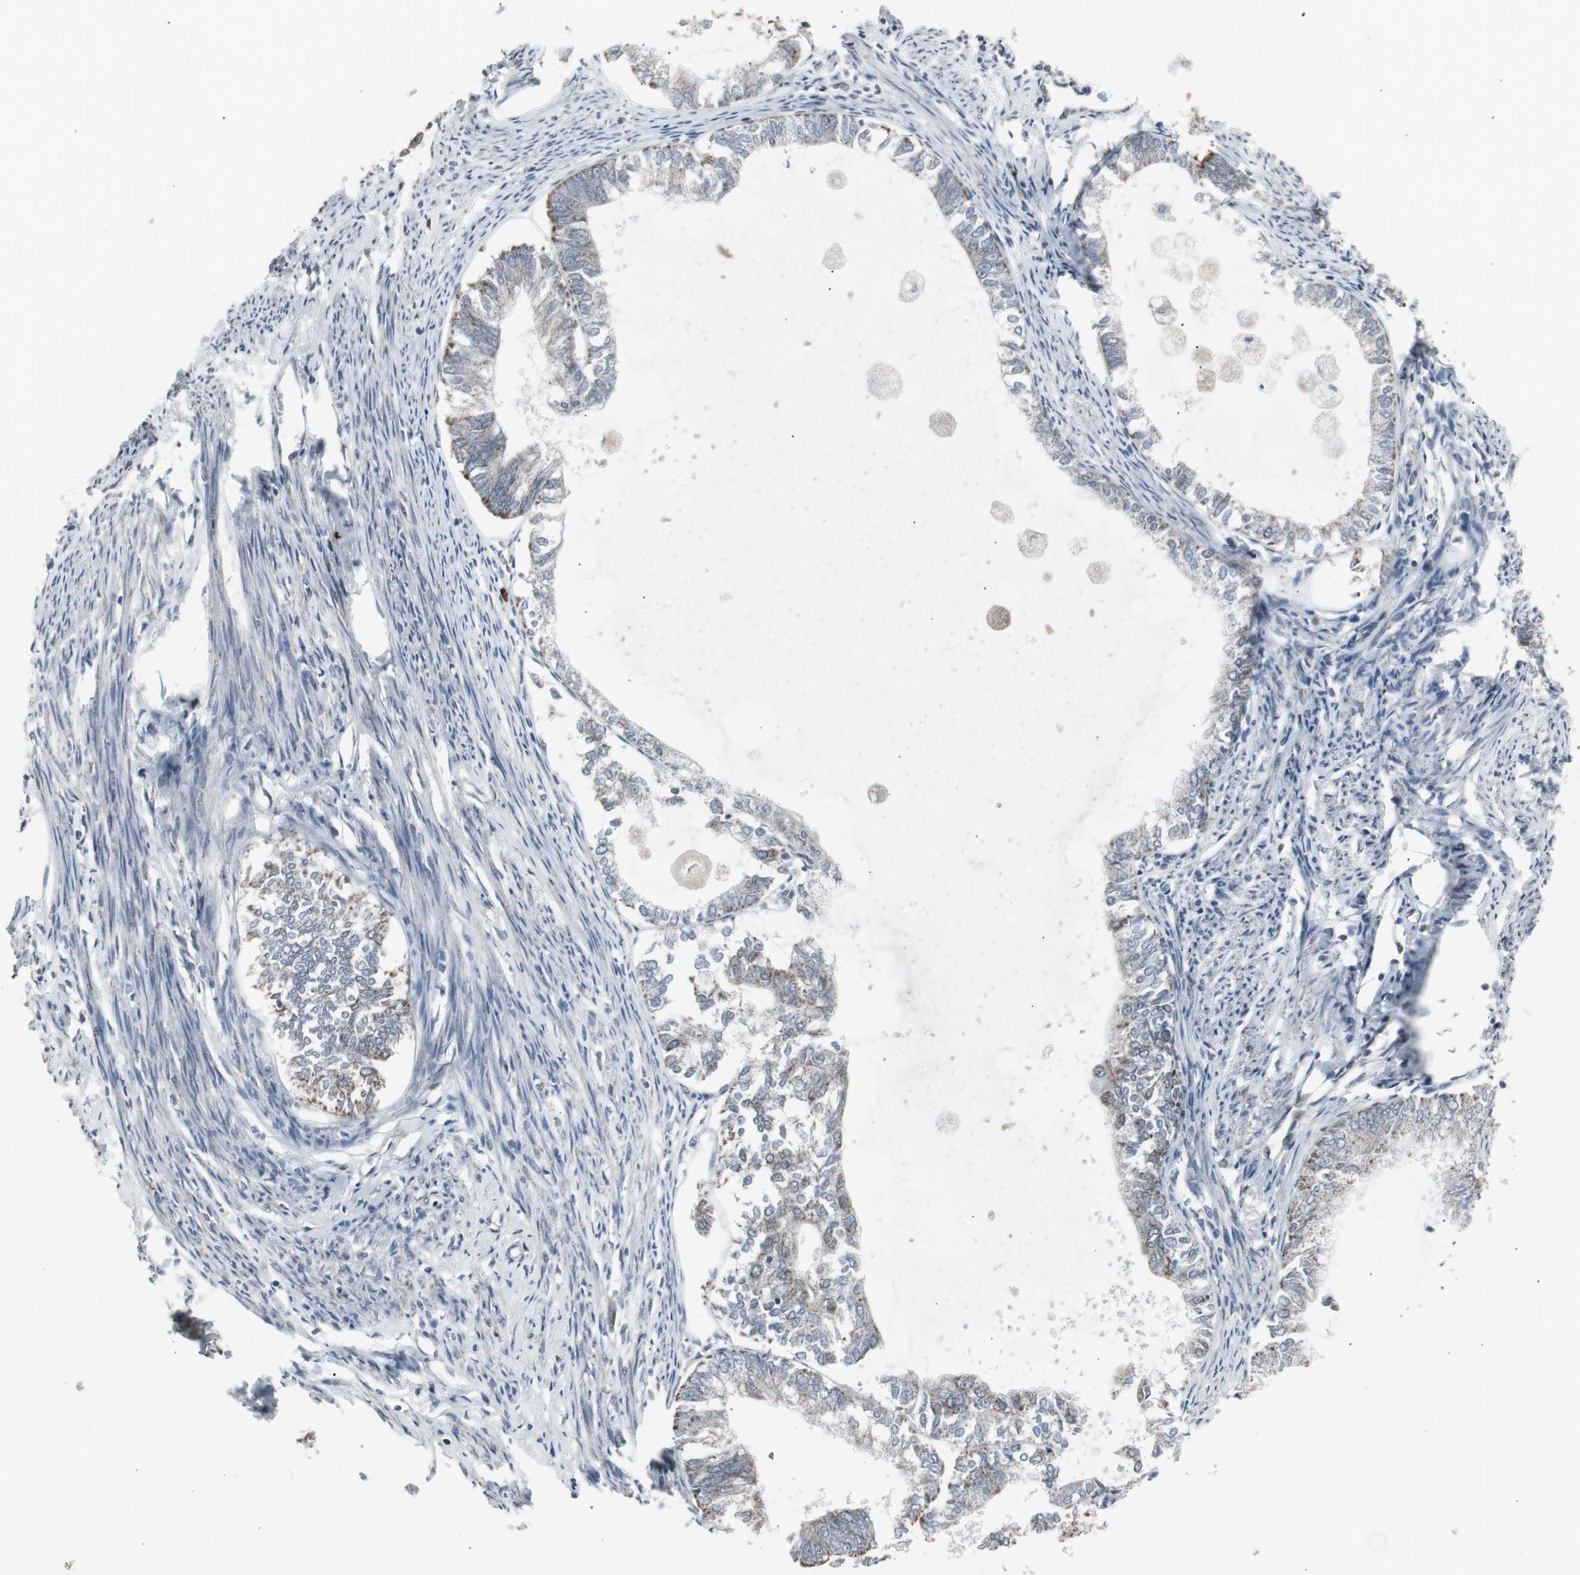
{"staining": {"intensity": "moderate", "quantity": "<25%", "location": "cytoplasmic/membranous"}, "tissue": "endometrial cancer", "cell_type": "Tumor cells", "image_type": "cancer", "snomed": [{"axis": "morphology", "description": "Adenocarcinoma, NOS"}, {"axis": "topography", "description": "Endometrium"}], "caption": "This micrograph shows endometrial adenocarcinoma stained with immunohistochemistry to label a protein in brown. The cytoplasmic/membranous of tumor cells show moderate positivity for the protein. Nuclei are counter-stained blue.", "gene": "RXRA", "patient": {"sex": "female", "age": 86}}